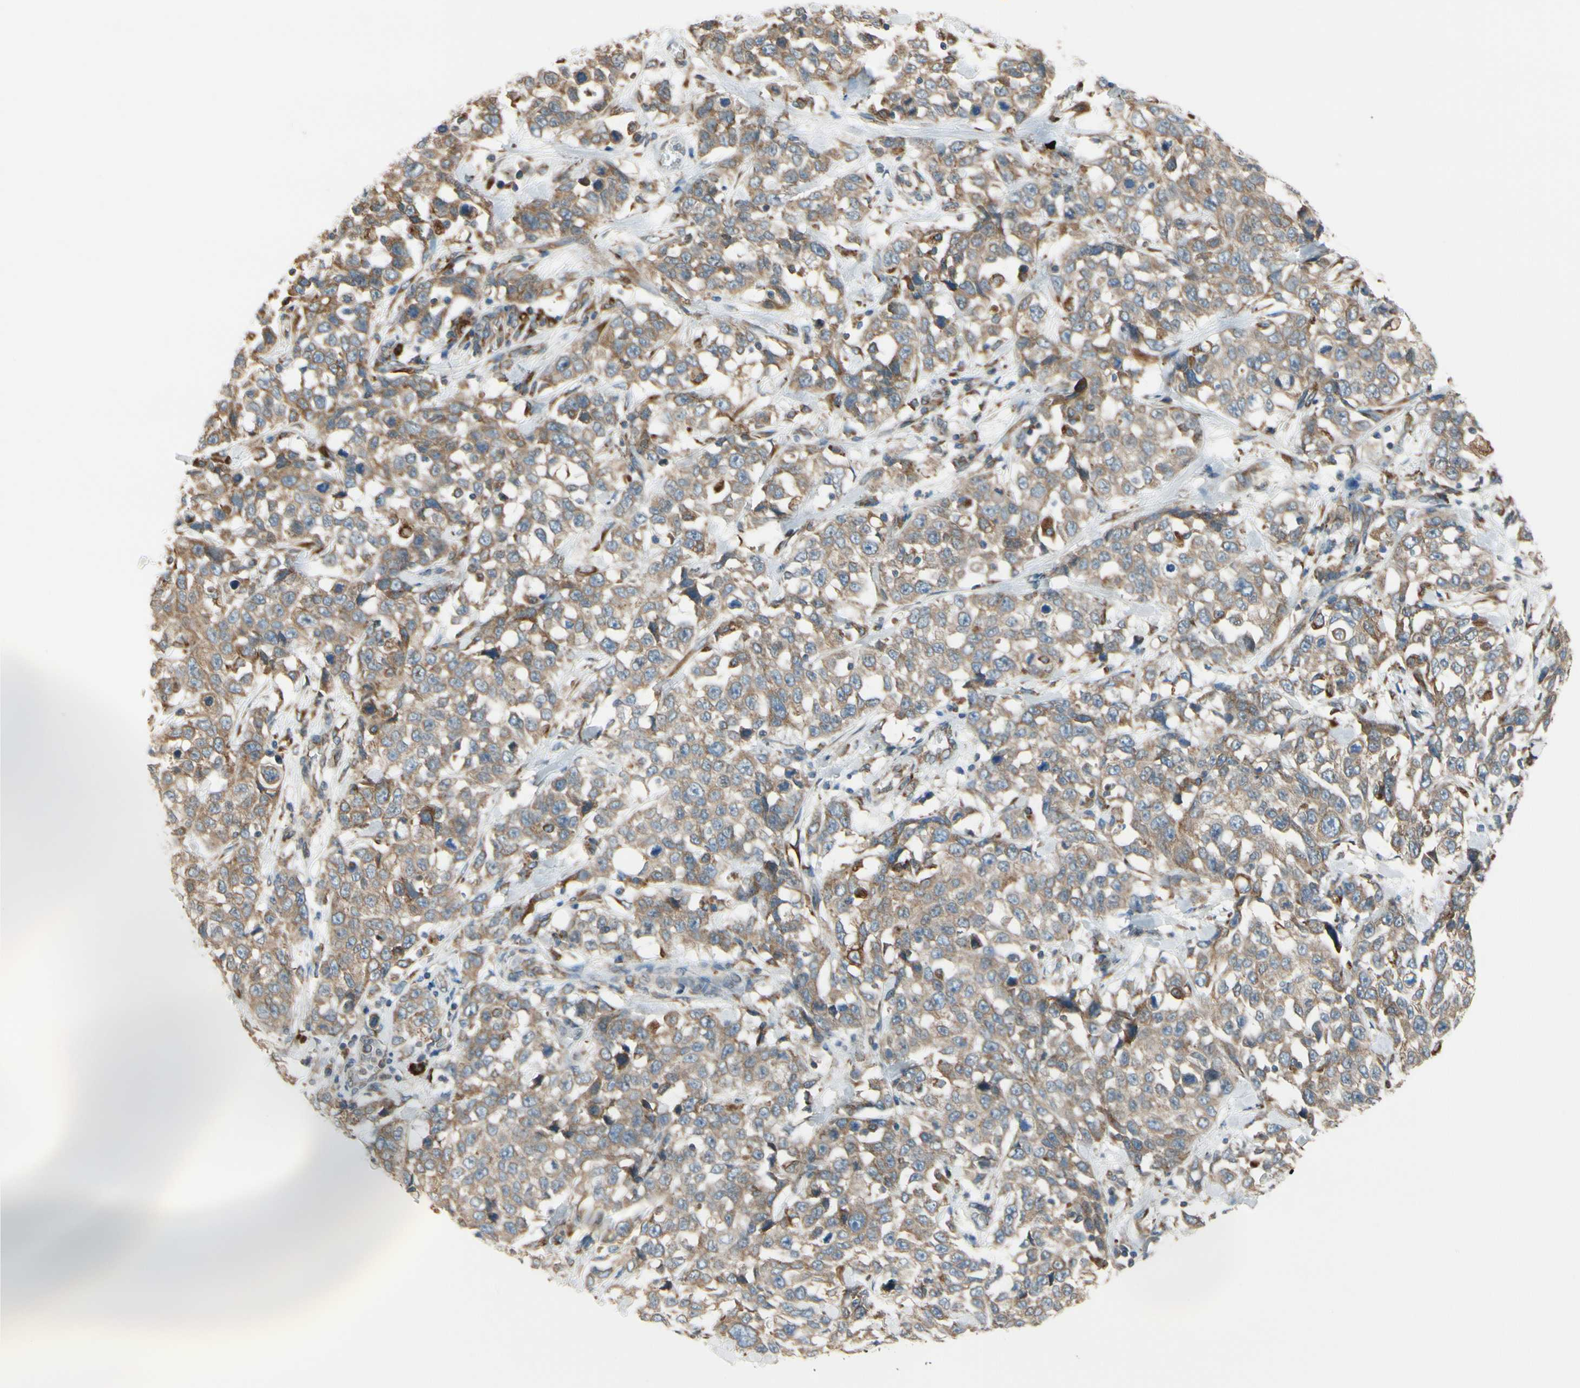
{"staining": {"intensity": "weak", "quantity": ">75%", "location": "cytoplasmic/membranous"}, "tissue": "stomach cancer", "cell_type": "Tumor cells", "image_type": "cancer", "snomed": [{"axis": "morphology", "description": "Normal tissue, NOS"}, {"axis": "morphology", "description": "Adenocarcinoma, NOS"}, {"axis": "topography", "description": "Stomach"}], "caption": "This histopathology image exhibits stomach cancer (adenocarcinoma) stained with immunohistochemistry to label a protein in brown. The cytoplasmic/membranous of tumor cells show weak positivity for the protein. Nuclei are counter-stained blue.", "gene": "RPN2", "patient": {"sex": "male", "age": 48}}